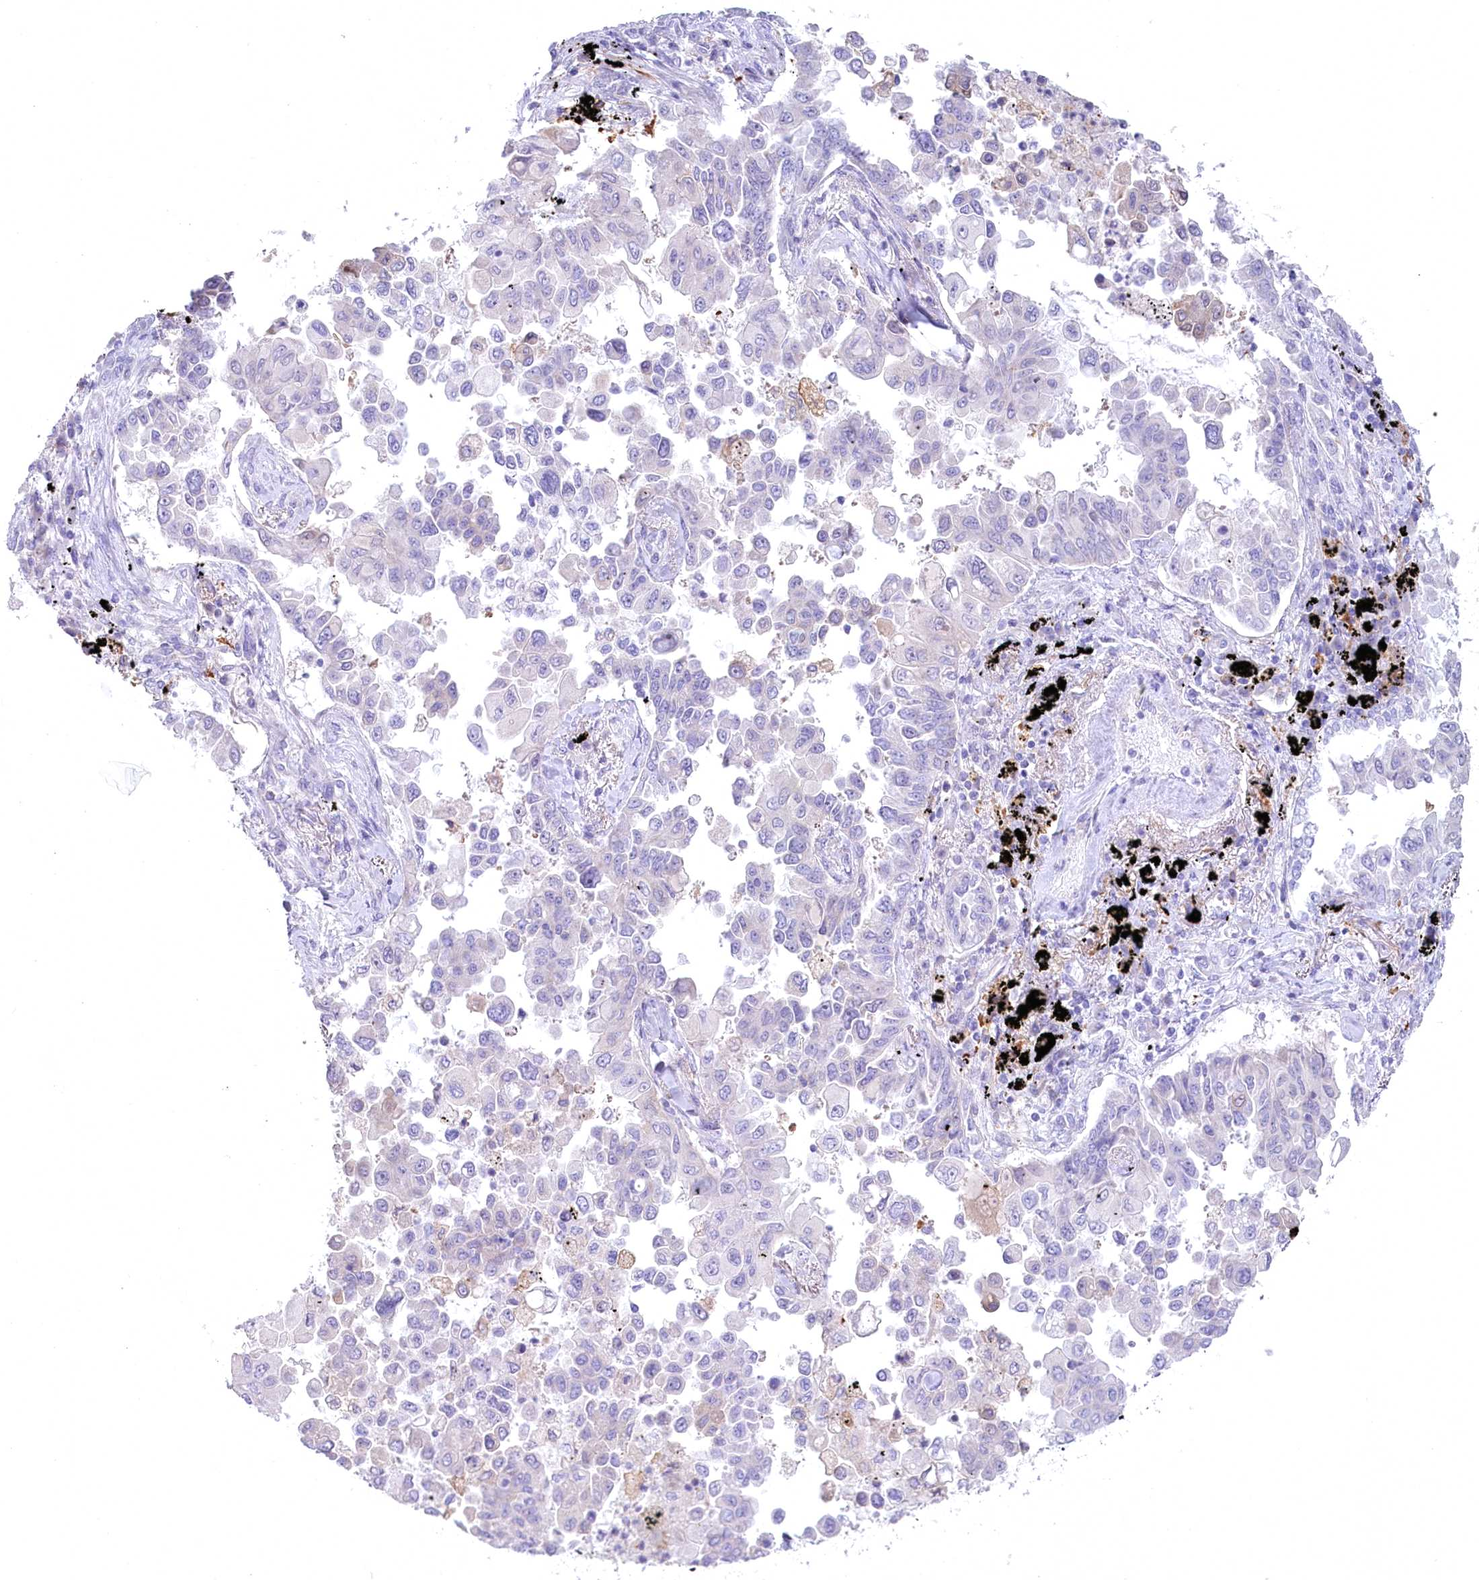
{"staining": {"intensity": "weak", "quantity": "25%-75%", "location": "cytoplasmic/membranous"}, "tissue": "lung cancer", "cell_type": "Tumor cells", "image_type": "cancer", "snomed": [{"axis": "morphology", "description": "Adenocarcinoma, NOS"}, {"axis": "topography", "description": "Lung"}], "caption": "Immunohistochemistry (IHC) photomicrograph of neoplastic tissue: lung cancer stained using immunohistochemistry exhibits low levels of weak protein expression localized specifically in the cytoplasmic/membranous of tumor cells, appearing as a cytoplasmic/membranous brown color.", "gene": "MYOZ1", "patient": {"sex": "female", "age": 67}}